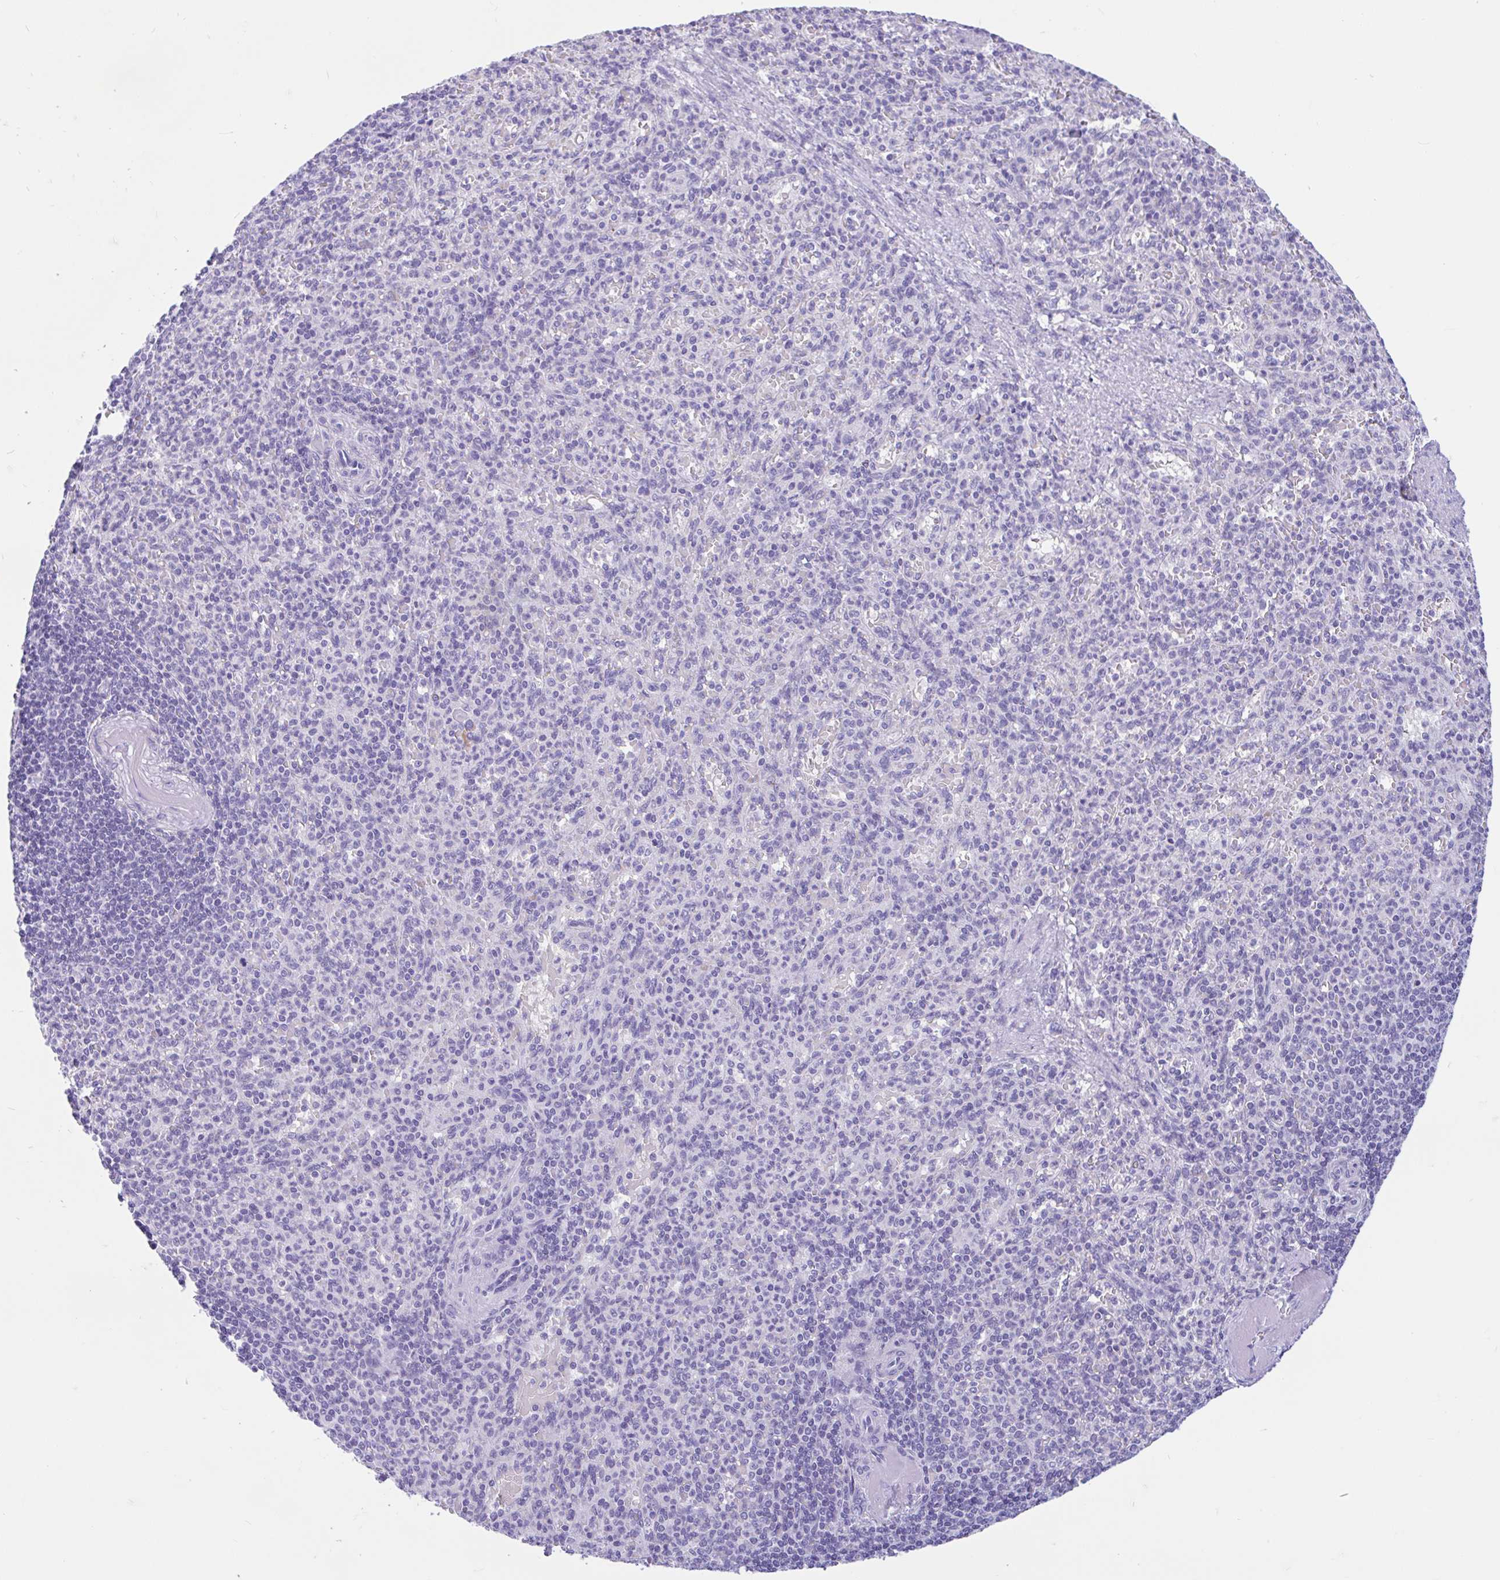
{"staining": {"intensity": "negative", "quantity": "none", "location": "none"}, "tissue": "spleen", "cell_type": "Cells in red pulp", "image_type": "normal", "snomed": [{"axis": "morphology", "description": "Normal tissue, NOS"}, {"axis": "topography", "description": "Spleen"}], "caption": "This image is of unremarkable spleen stained with immunohistochemistry to label a protein in brown with the nuclei are counter-stained blue. There is no staining in cells in red pulp. (DAB immunohistochemistry, high magnification).", "gene": "ZNF319", "patient": {"sex": "female", "age": 74}}